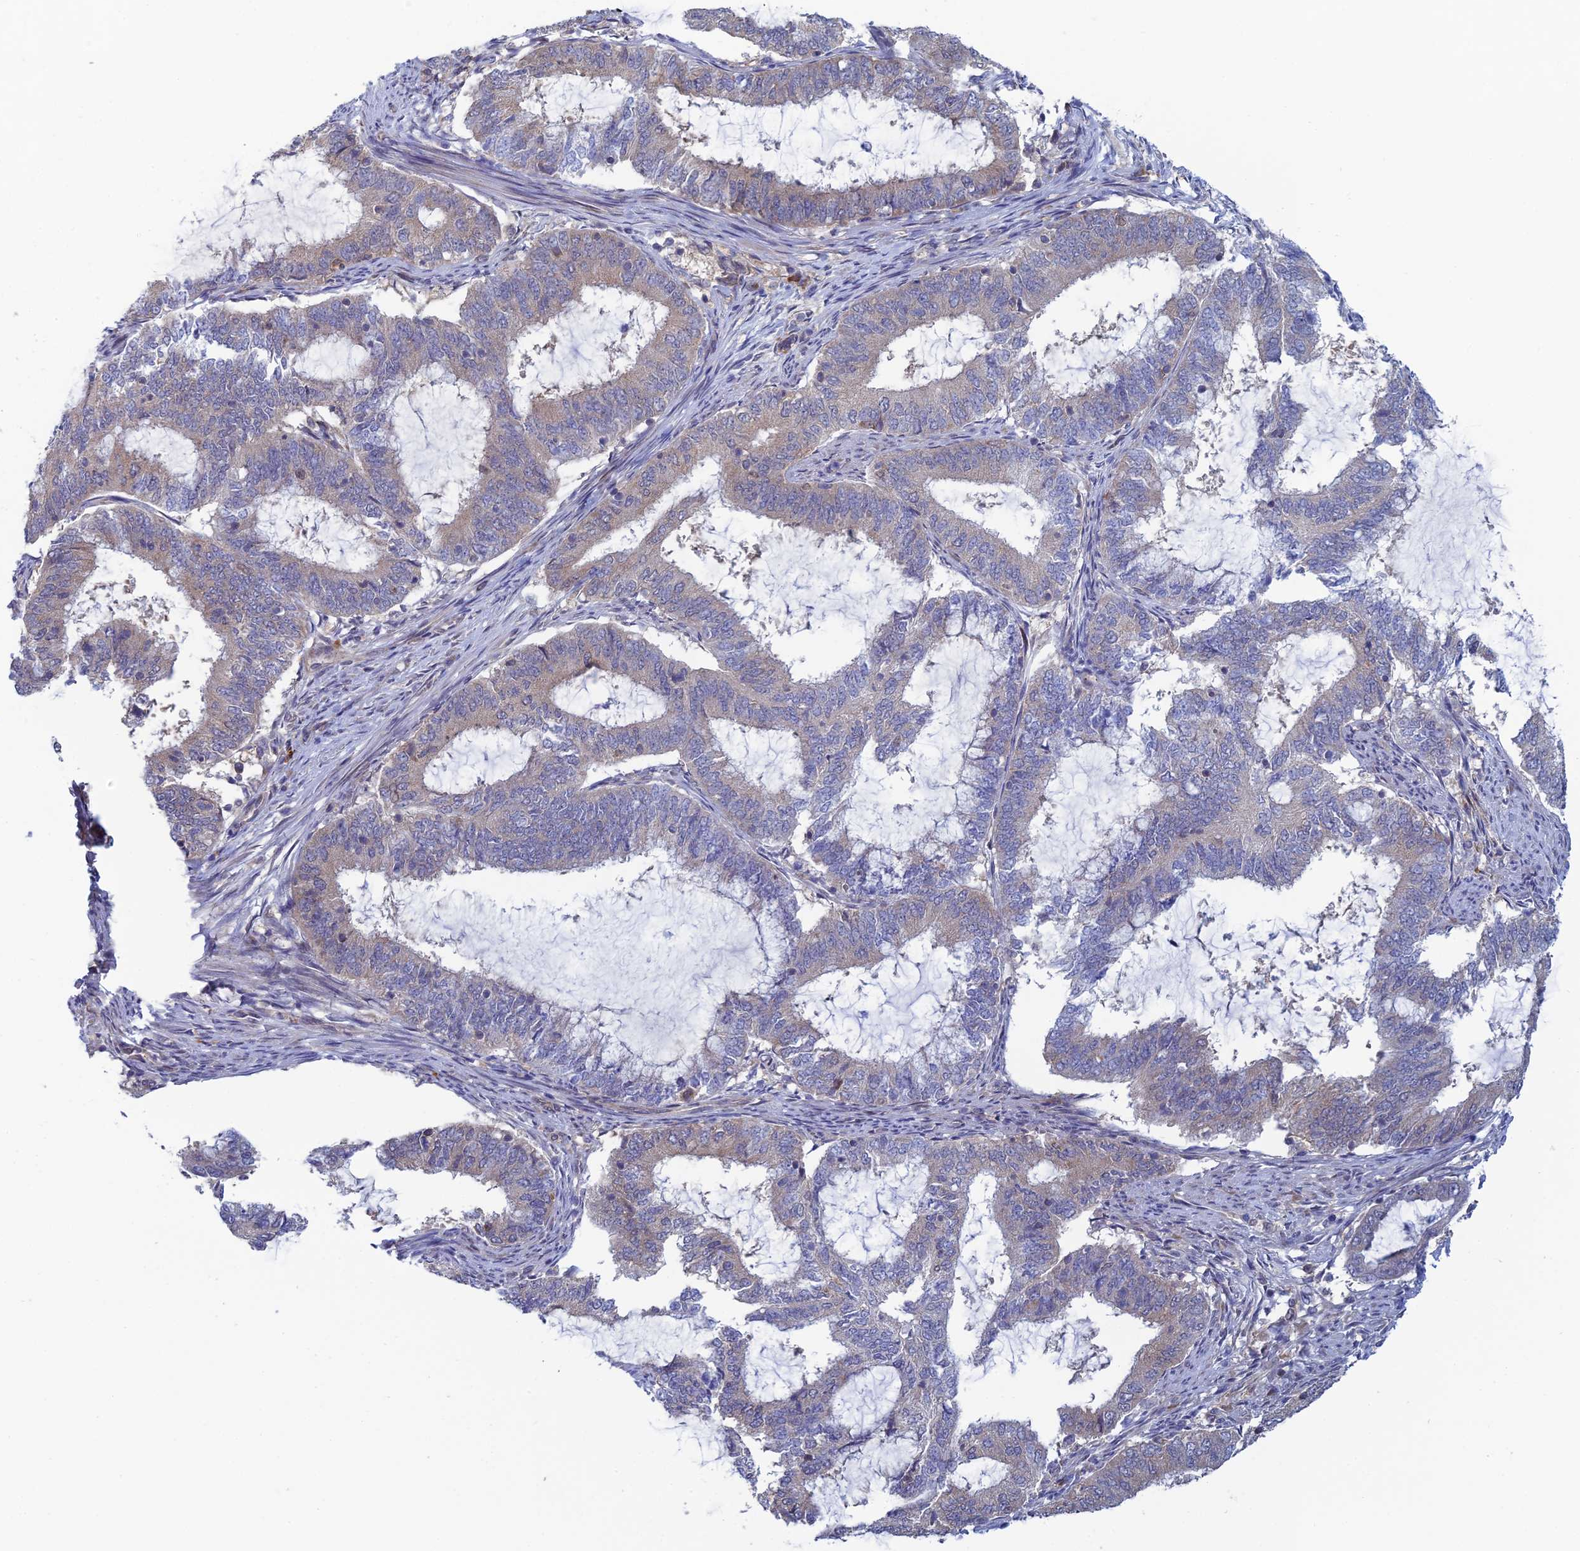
{"staining": {"intensity": "weak", "quantity": "<25%", "location": "cytoplasmic/membranous"}, "tissue": "endometrial cancer", "cell_type": "Tumor cells", "image_type": "cancer", "snomed": [{"axis": "morphology", "description": "Adenocarcinoma, NOS"}, {"axis": "topography", "description": "Endometrium"}], "caption": "A high-resolution photomicrograph shows immunohistochemistry (IHC) staining of endometrial cancer (adenocarcinoma), which demonstrates no significant positivity in tumor cells.", "gene": "SRA1", "patient": {"sex": "female", "age": 51}}